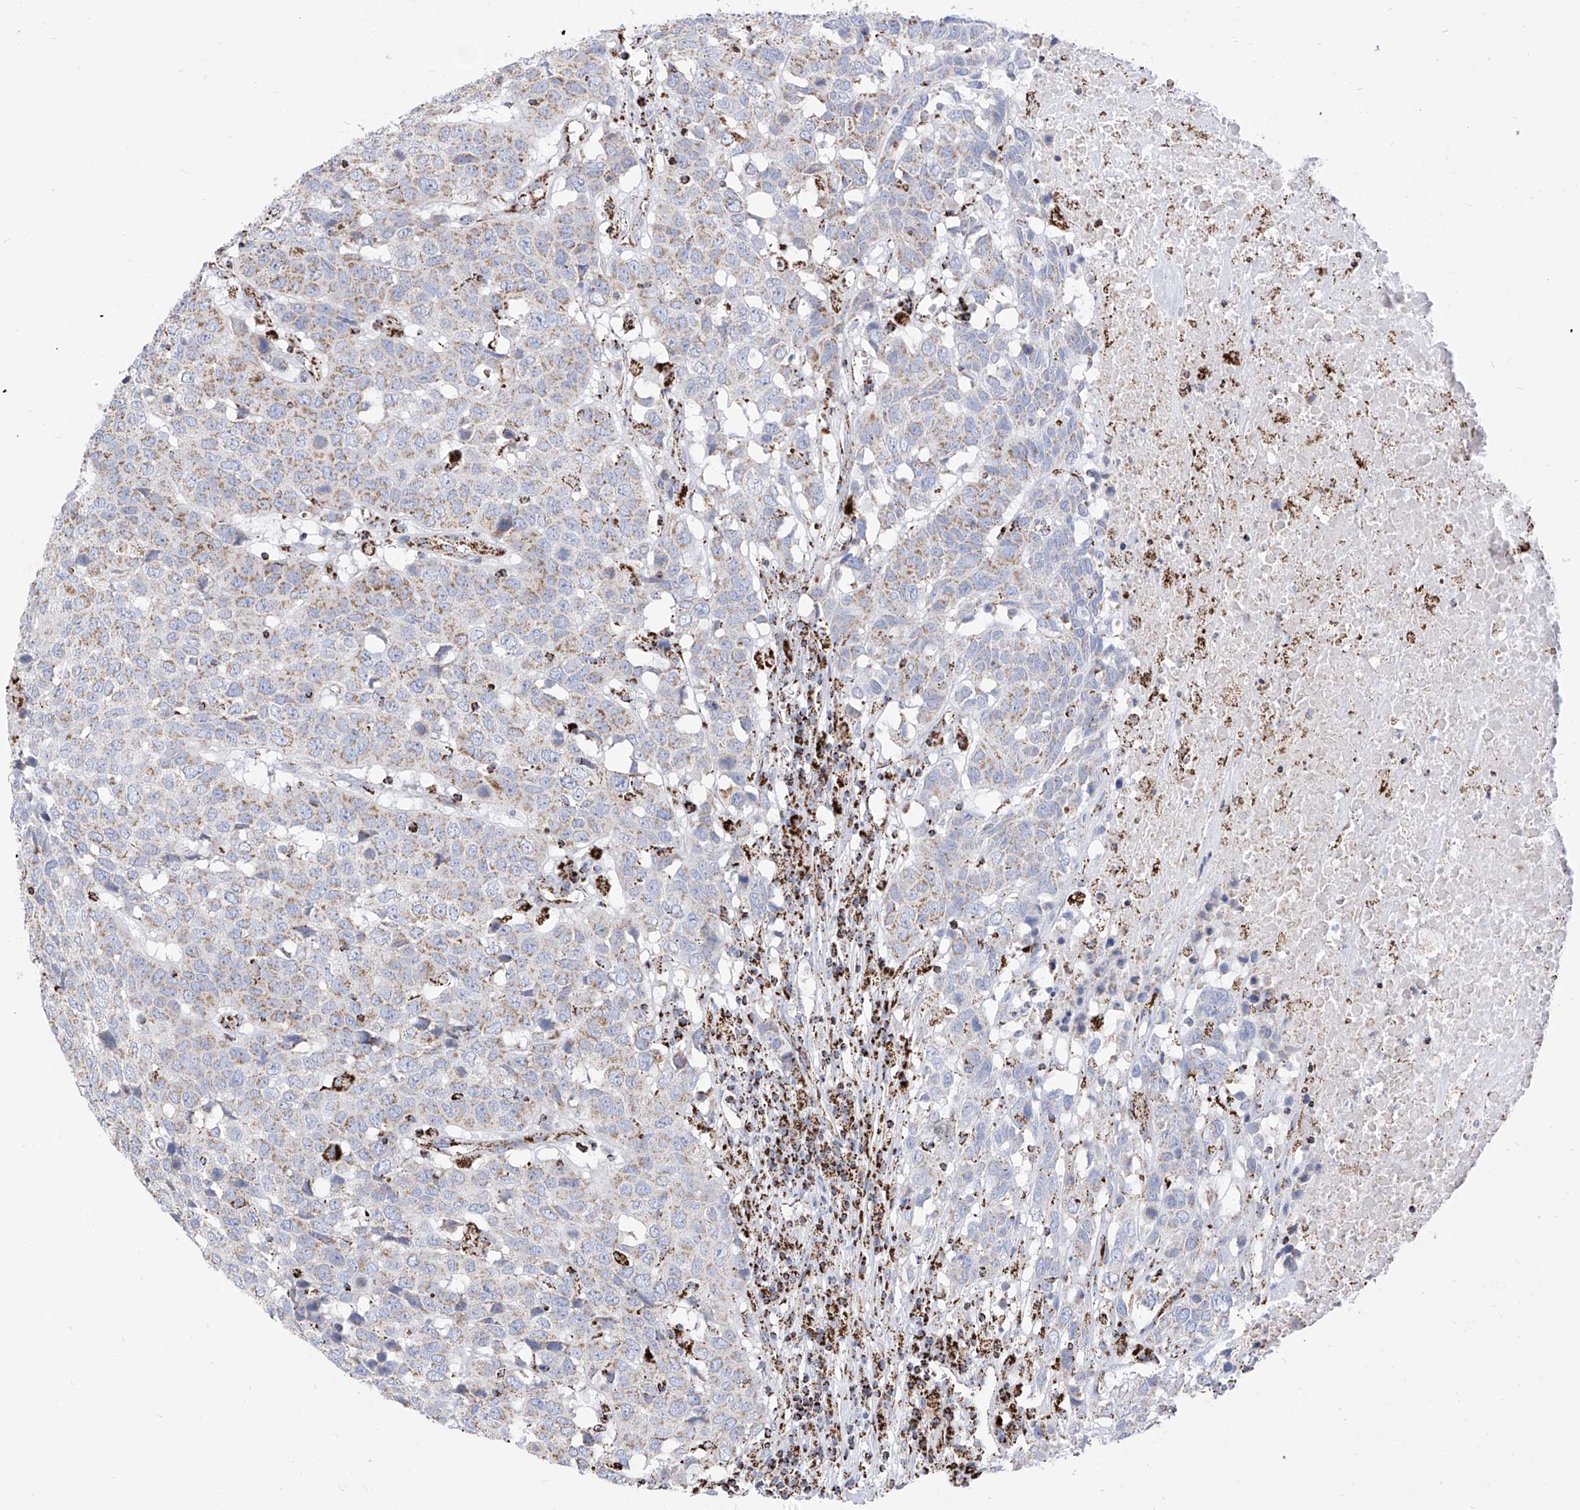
{"staining": {"intensity": "moderate", "quantity": "25%-75%", "location": "cytoplasmic/membranous"}, "tissue": "head and neck cancer", "cell_type": "Tumor cells", "image_type": "cancer", "snomed": [{"axis": "morphology", "description": "Squamous cell carcinoma, NOS"}, {"axis": "topography", "description": "Head-Neck"}], "caption": "Tumor cells exhibit medium levels of moderate cytoplasmic/membranous staining in about 25%-75% of cells in head and neck cancer. (DAB = brown stain, brightfield microscopy at high magnification).", "gene": "COX5B", "patient": {"sex": "male", "age": 66}}